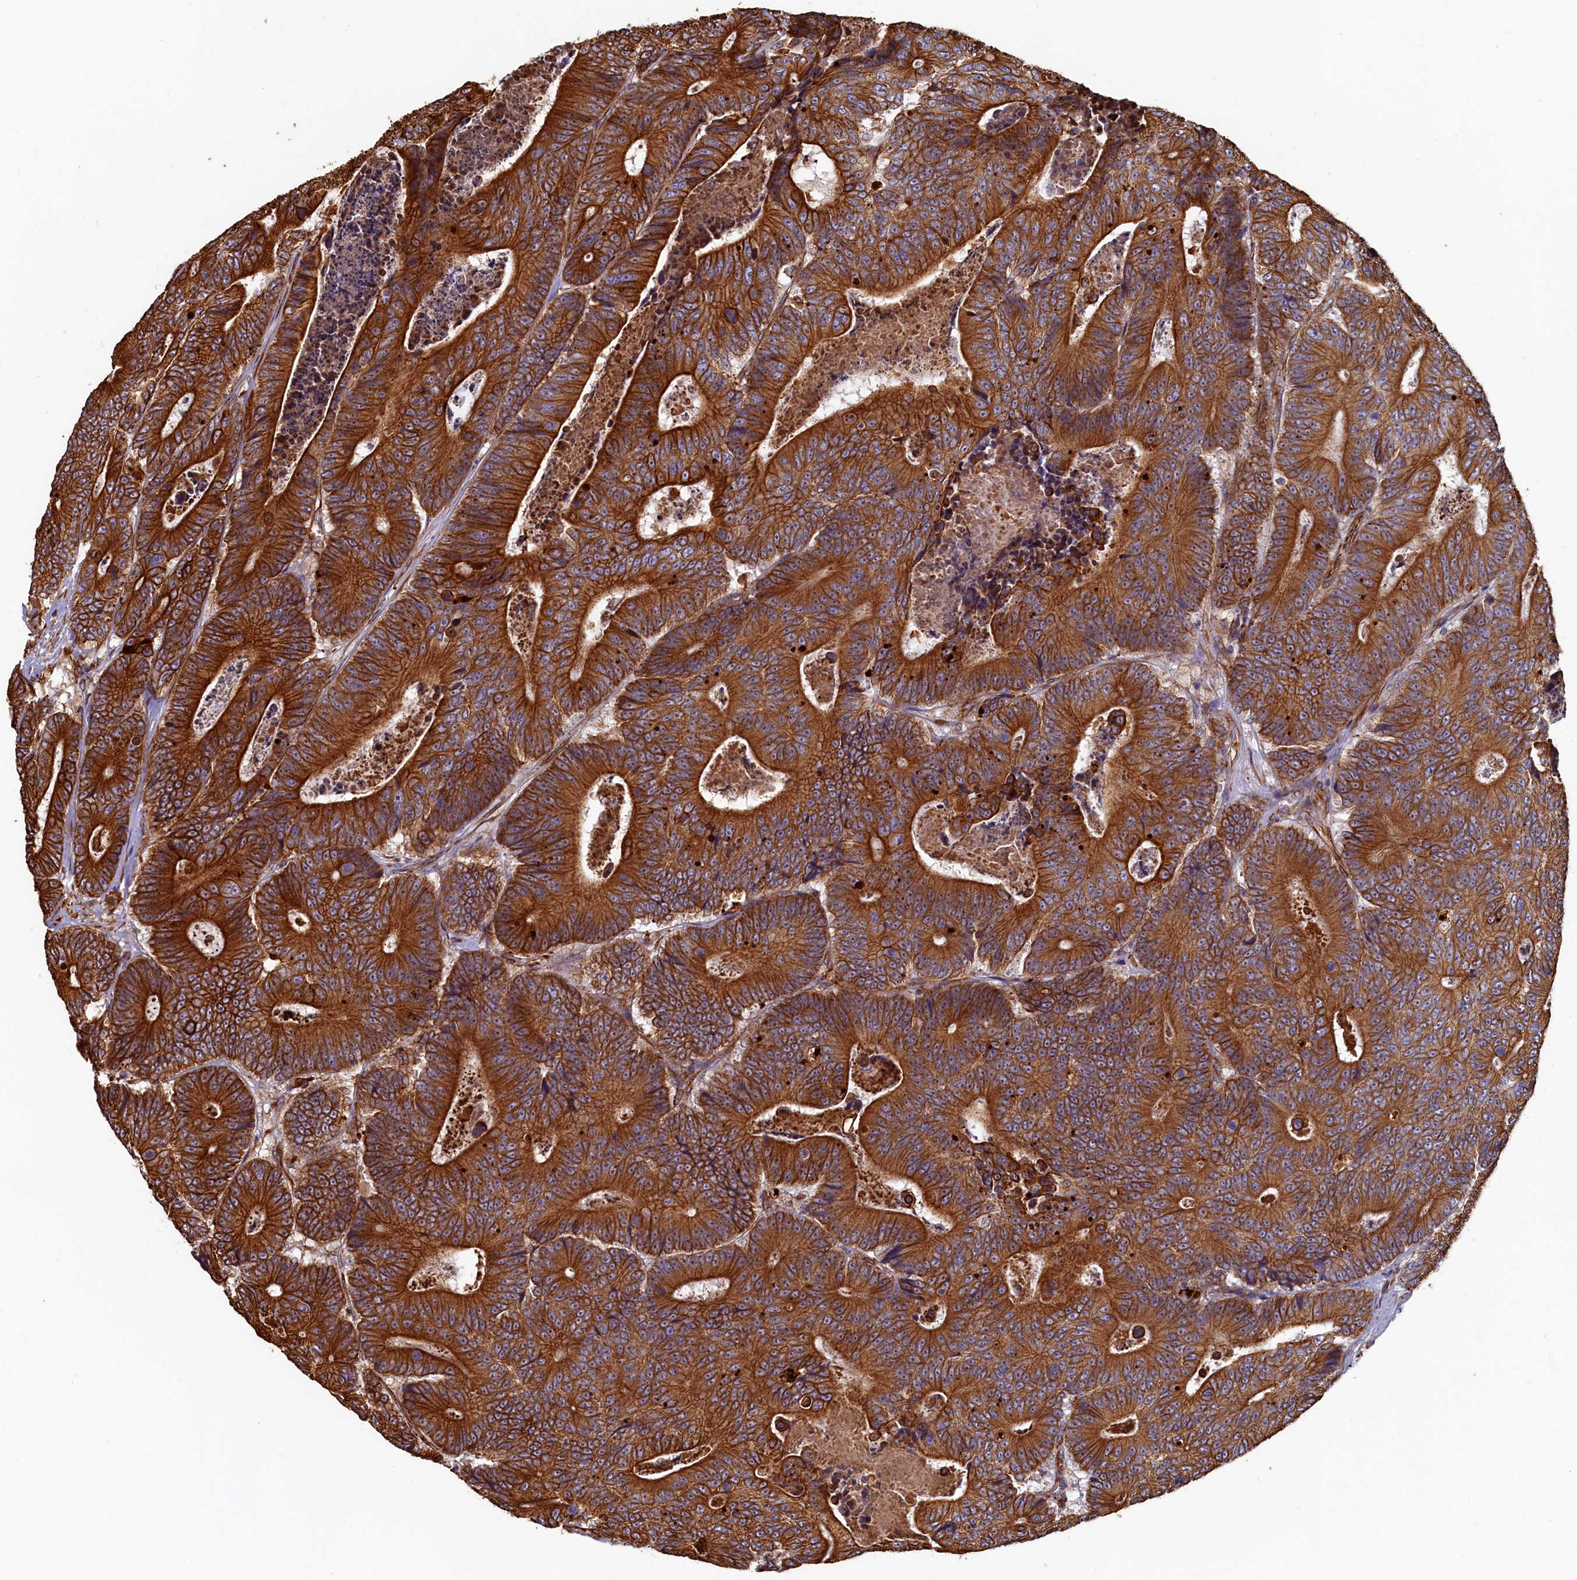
{"staining": {"intensity": "strong", "quantity": ">75%", "location": "cytoplasmic/membranous"}, "tissue": "colorectal cancer", "cell_type": "Tumor cells", "image_type": "cancer", "snomed": [{"axis": "morphology", "description": "Adenocarcinoma, NOS"}, {"axis": "topography", "description": "Colon"}], "caption": "A micrograph of human adenocarcinoma (colorectal) stained for a protein displays strong cytoplasmic/membranous brown staining in tumor cells.", "gene": "LRRC57", "patient": {"sex": "male", "age": 83}}